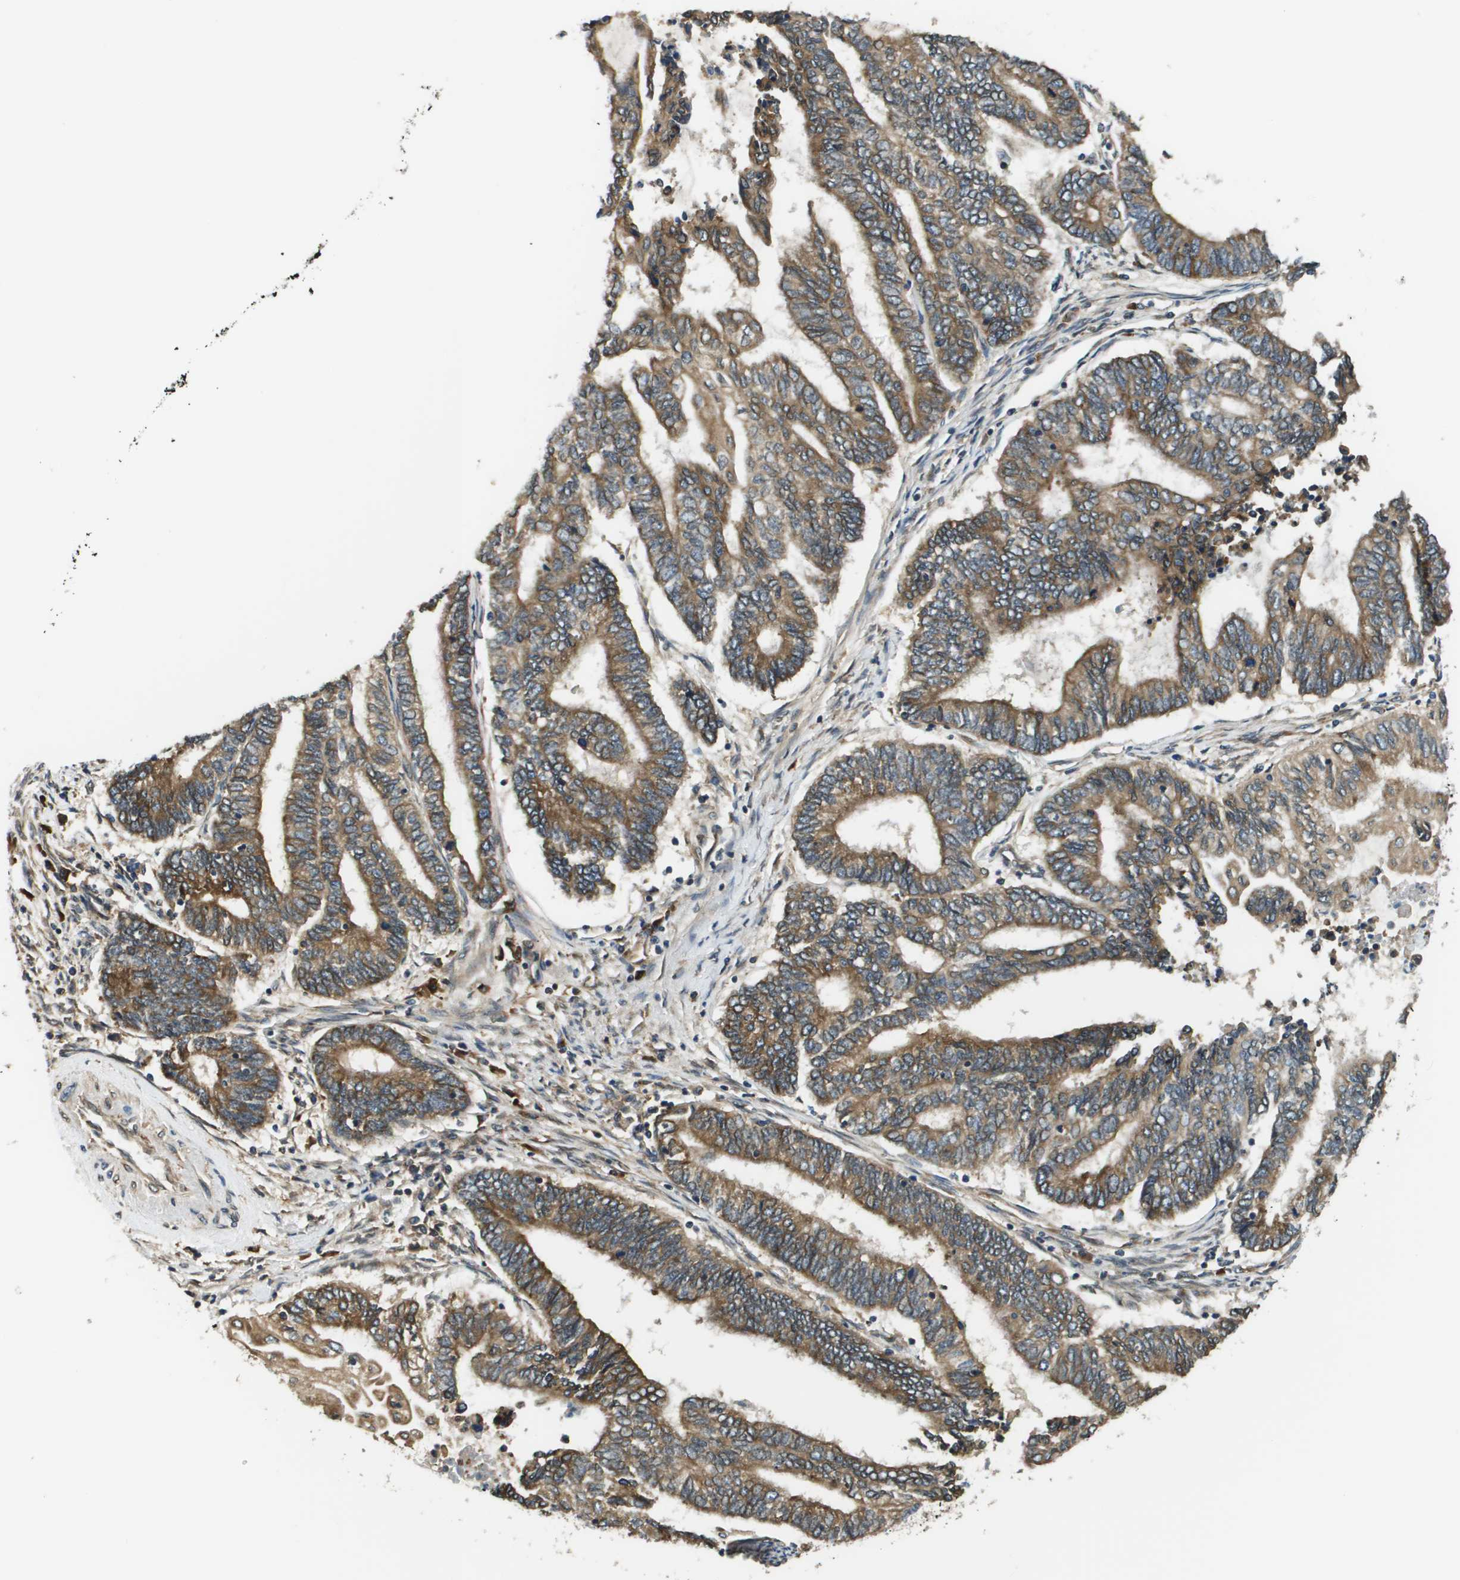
{"staining": {"intensity": "moderate", "quantity": ">75%", "location": "cytoplasmic/membranous"}, "tissue": "endometrial cancer", "cell_type": "Tumor cells", "image_type": "cancer", "snomed": [{"axis": "morphology", "description": "Adenocarcinoma, NOS"}, {"axis": "topography", "description": "Uterus"}, {"axis": "topography", "description": "Endometrium"}], "caption": "Immunohistochemical staining of human endometrial cancer reveals medium levels of moderate cytoplasmic/membranous positivity in about >75% of tumor cells.", "gene": "SEC62", "patient": {"sex": "female", "age": 70}}